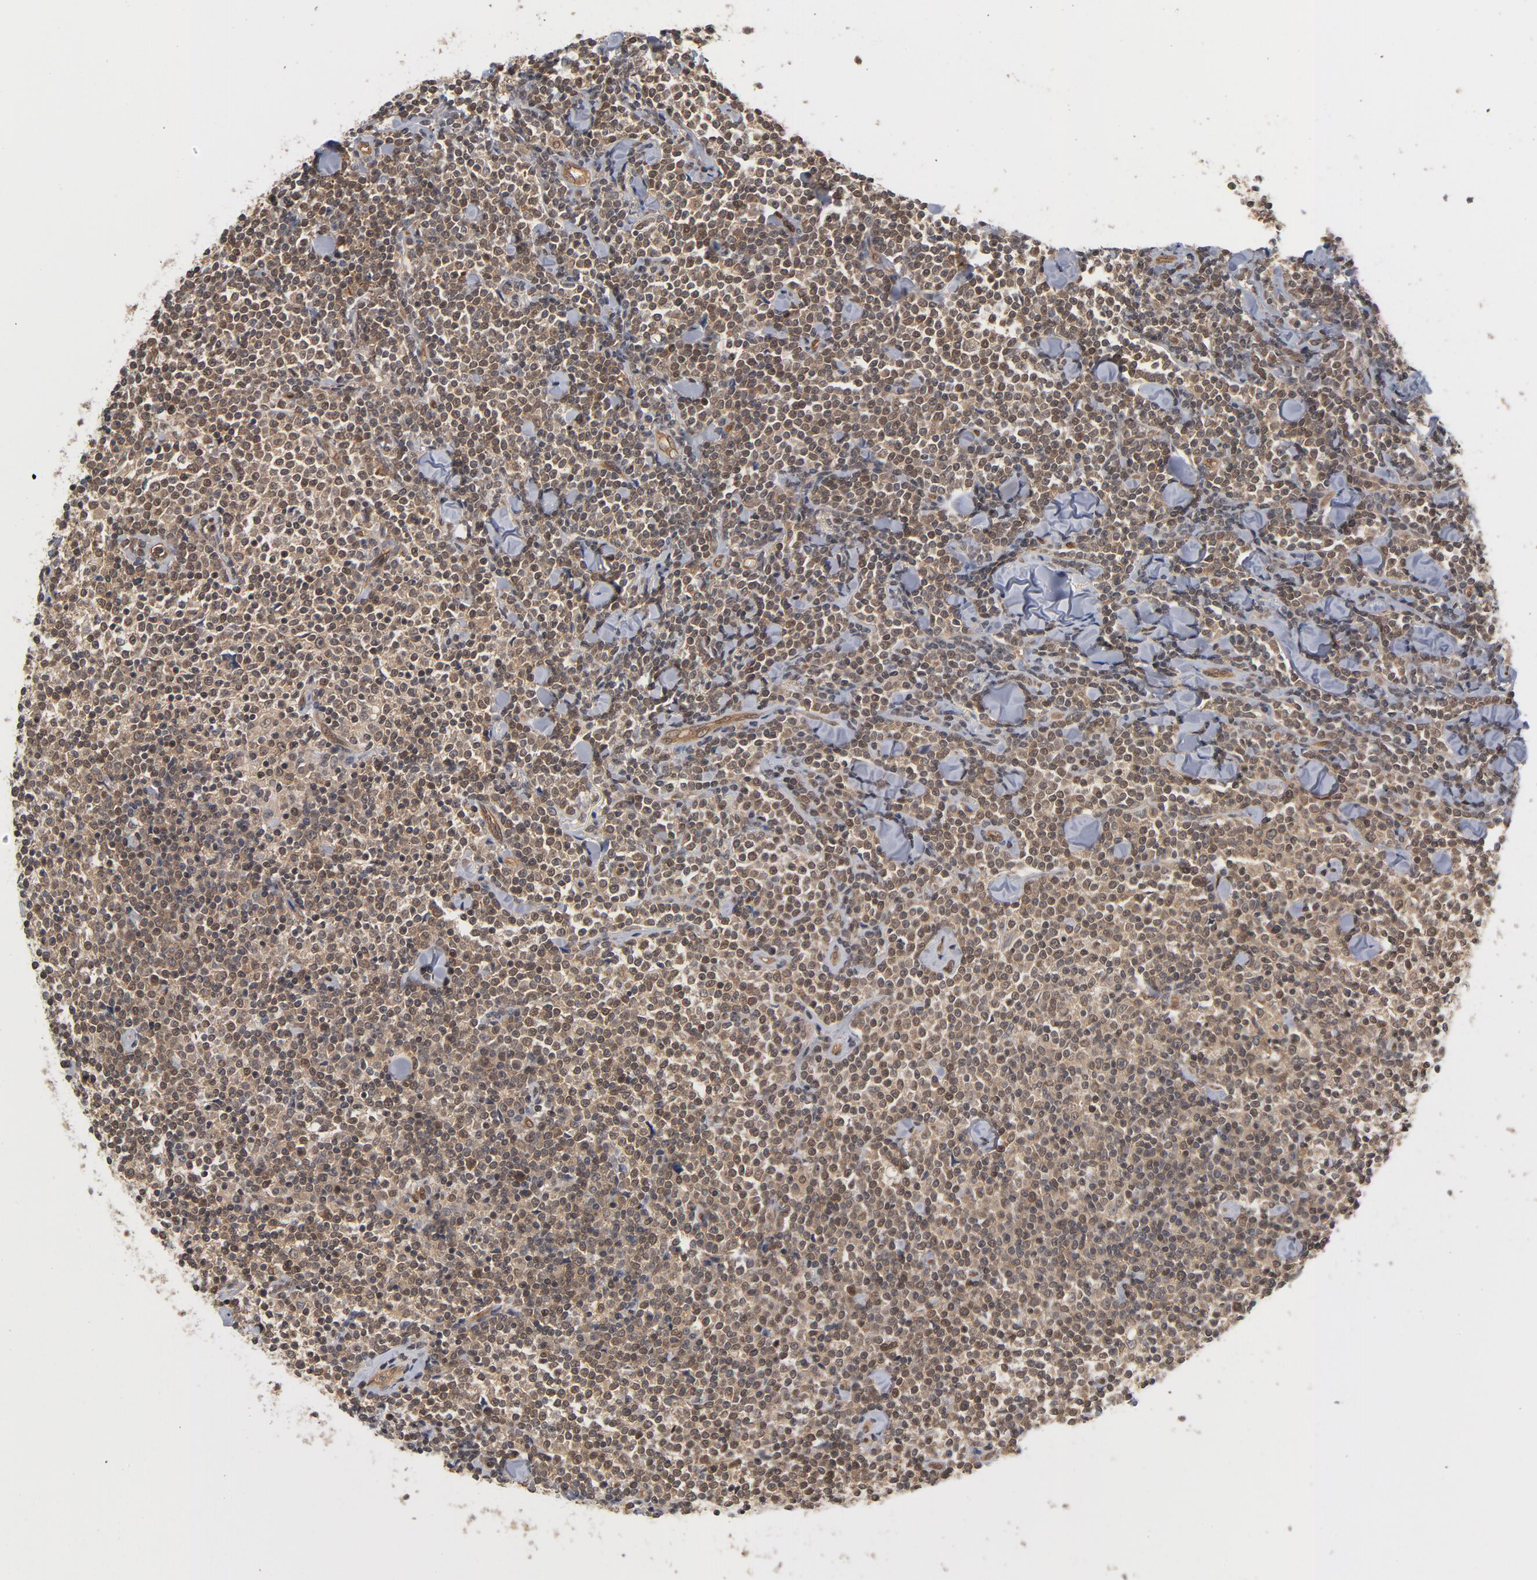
{"staining": {"intensity": "moderate", "quantity": "25%-75%", "location": "cytoplasmic/membranous,nuclear"}, "tissue": "lymphoma", "cell_type": "Tumor cells", "image_type": "cancer", "snomed": [{"axis": "morphology", "description": "Malignant lymphoma, non-Hodgkin's type, Low grade"}, {"axis": "topography", "description": "Soft tissue"}], "caption": "This histopathology image reveals IHC staining of lymphoma, with medium moderate cytoplasmic/membranous and nuclear expression in approximately 25%-75% of tumor cells.", "gene": "CDC37", "patient": {"sex": "male", "age": 92}}